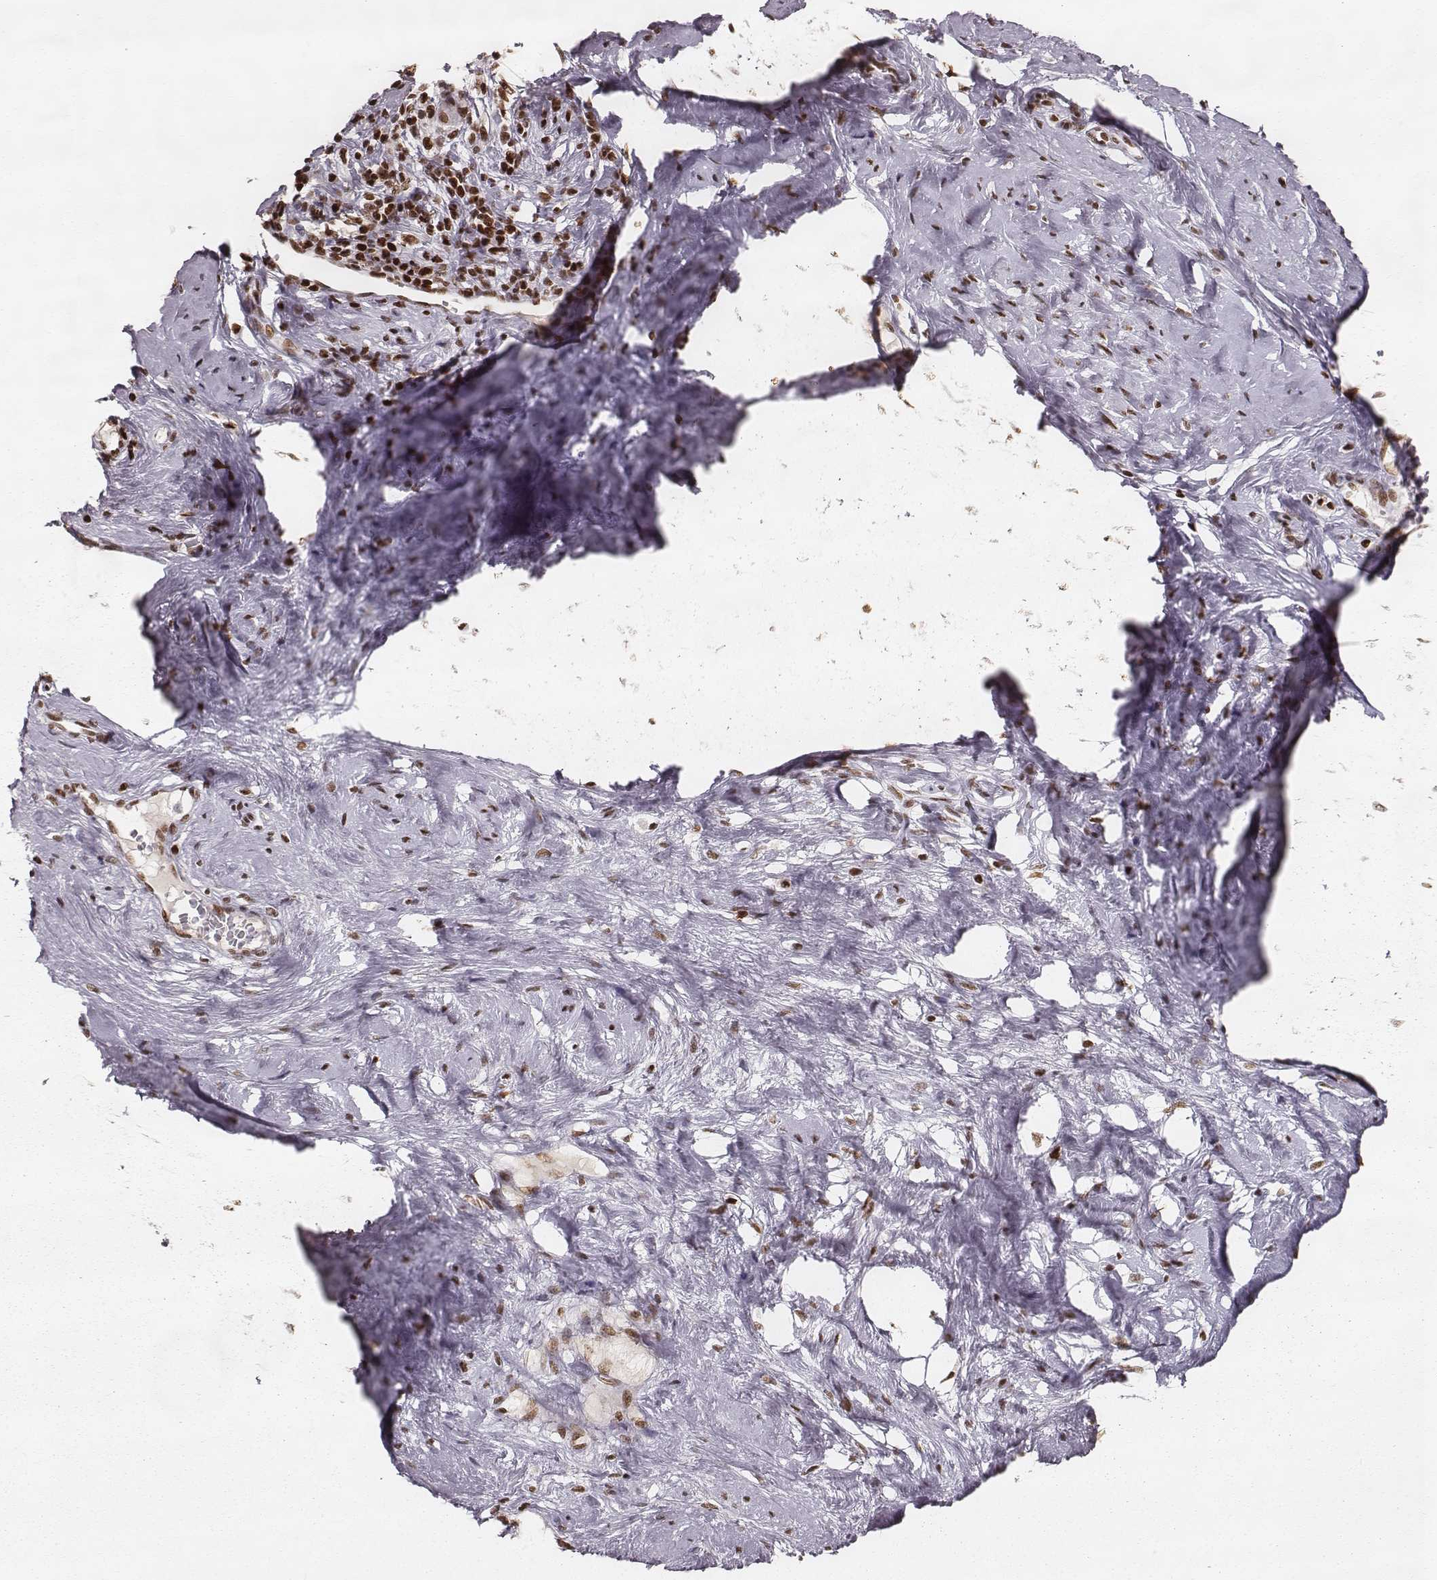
{"staining": {"intensity": "strong", "quantity": ">75%", "location": "nuclear"}, "tissue": "cervical cancer", "cell_type": "Tumor cells", "image_type": "cancer", "snomed": [{"axis": "morphology", "description": "Squamous cell carcinoma, NOS"}, {"axis": "topography", "description": "Cervix"}], "caption": "Immunohistochemical staining of human cervical squamous cell carcinoma exhibits high levels of strong nuclear staining in about >75% of tumor cells.", "gene": "PARP1", "patient": {"sex": "female", "age": 51}}